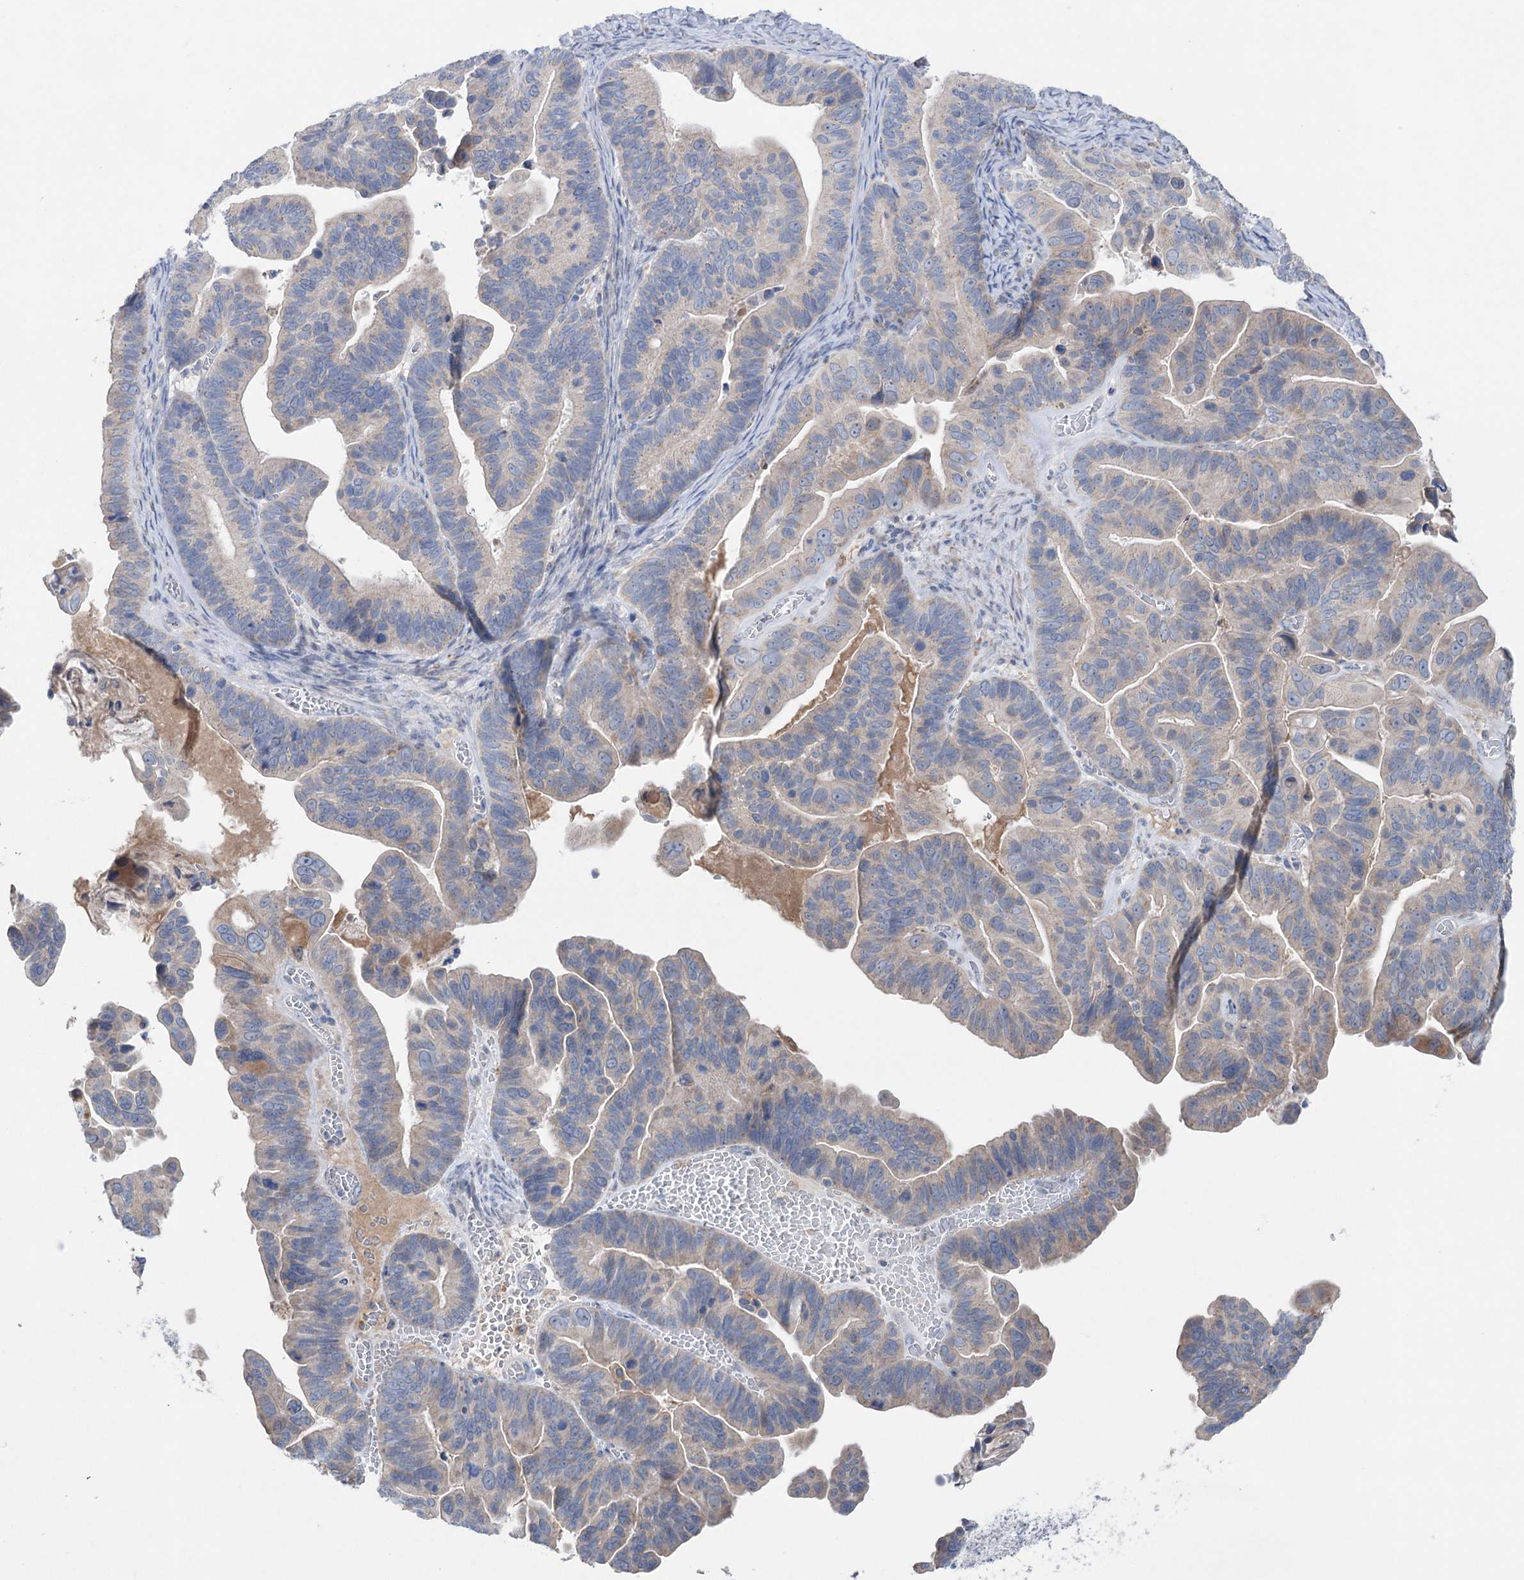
{"staining": {"intensity": "weak", "quantity": "<25%", "location": "cytoplasmic/membranous"}, "tissue": "ovarian cancer", "cell_type": "Tumor cells", "image_type": "cancer", "snomed": [{"axis": "morphology", "description": "Cystadenocarcinoma, serous, NOS"}, {"axis": "topography", "description": "Ovary"}], "caption": "Tumor cells show no significant protein positivity in ovarian cancer.", "gene": "MTCH2", "patient": {"sex": "female", "age": 56}}